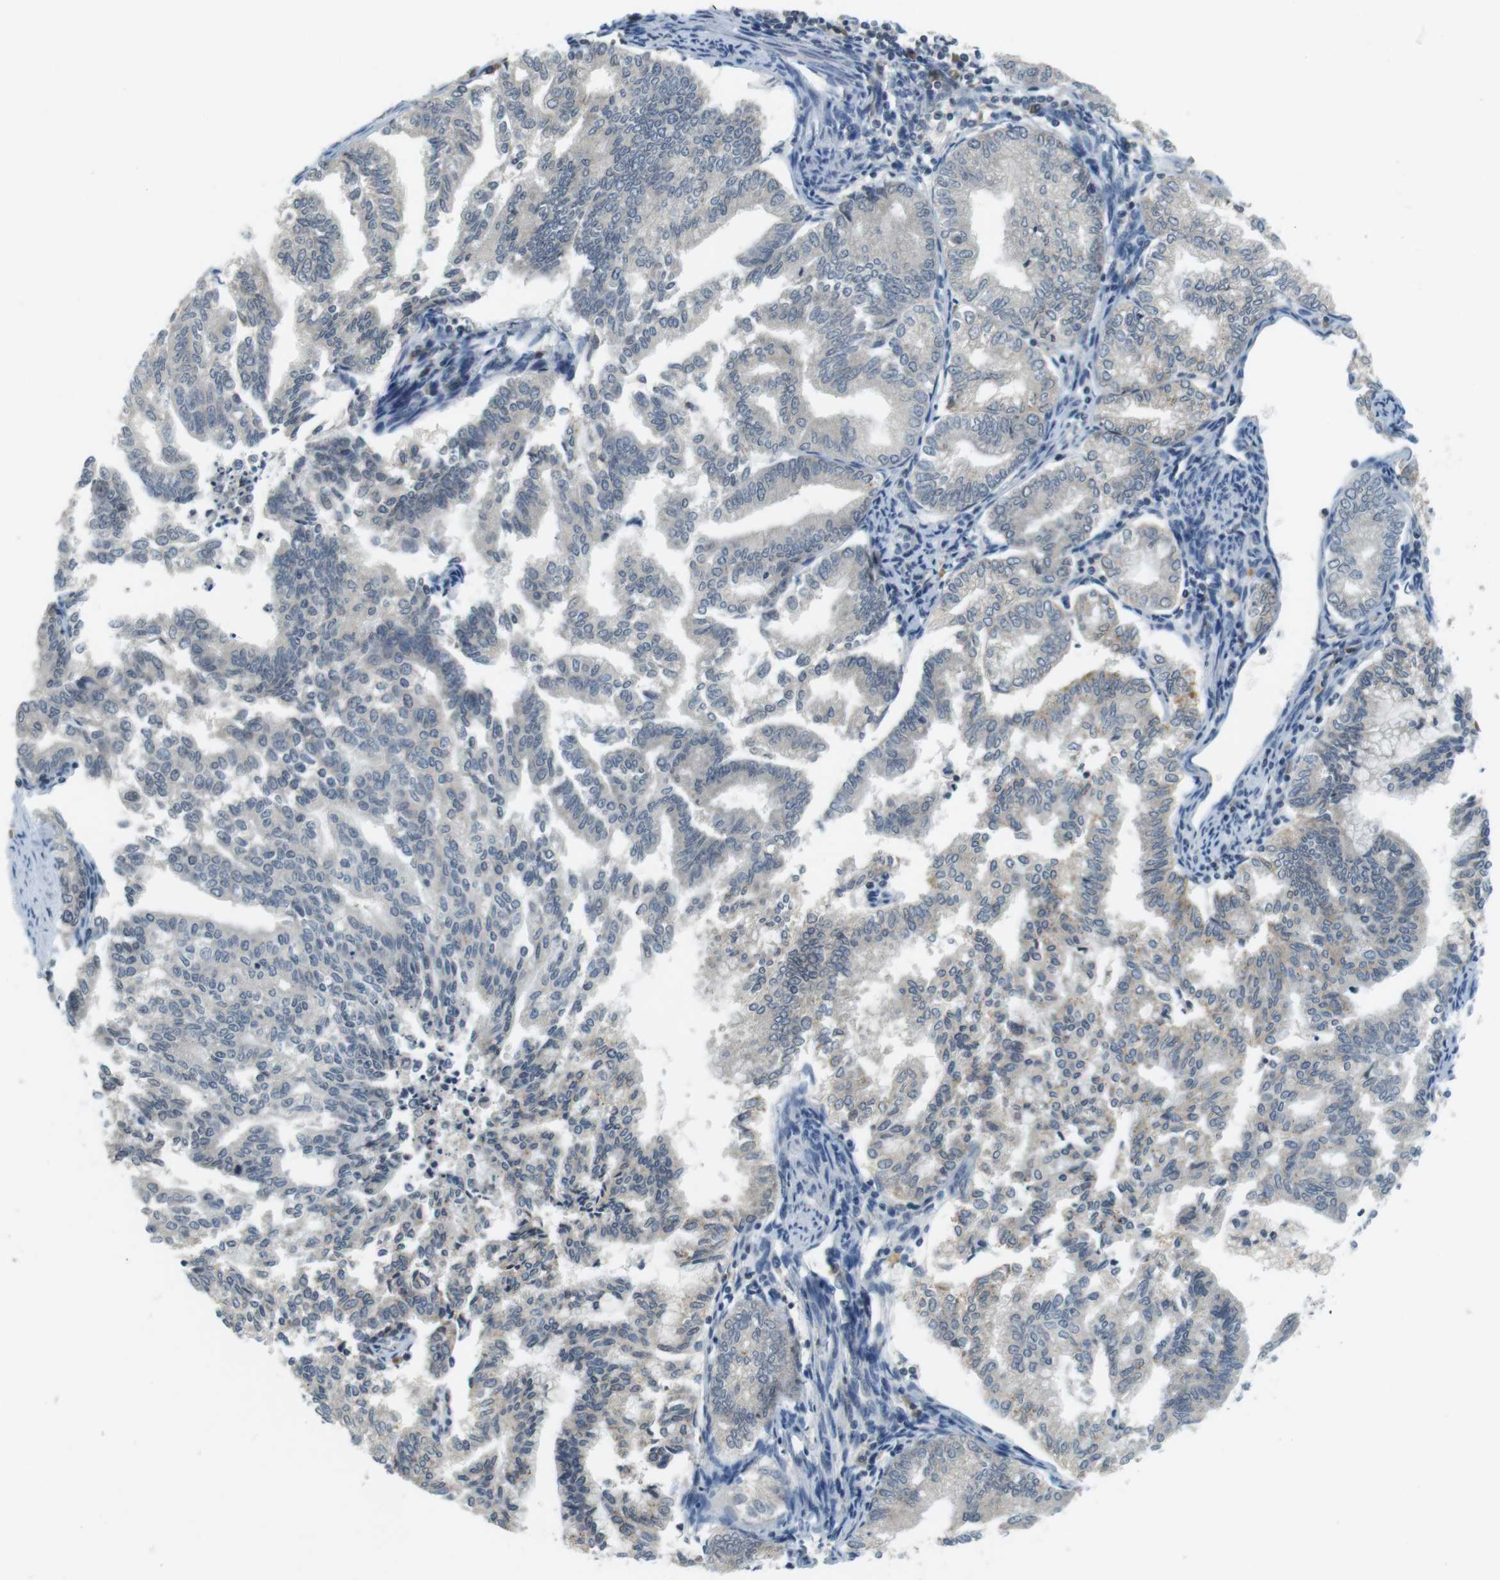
{"staining": {"intensity": "negative", "quantity": "none", "location": "none"}, "tissue": "endometrial cancer", "cell_type": "Tumor cells", "image_type": "cancer", "snomed": [{"axis": "morphology", "description": "Adenocarcinoma, NOS"}, {"axis": "topography", "description": "Endometrium"}], "caption": "Endometrial adenocarcinoma was stained to show a protein in brown. There is no significant staining in tumor cells.", "gene": "WNT7A", "patient": {"sex": "female", "age": 79}}